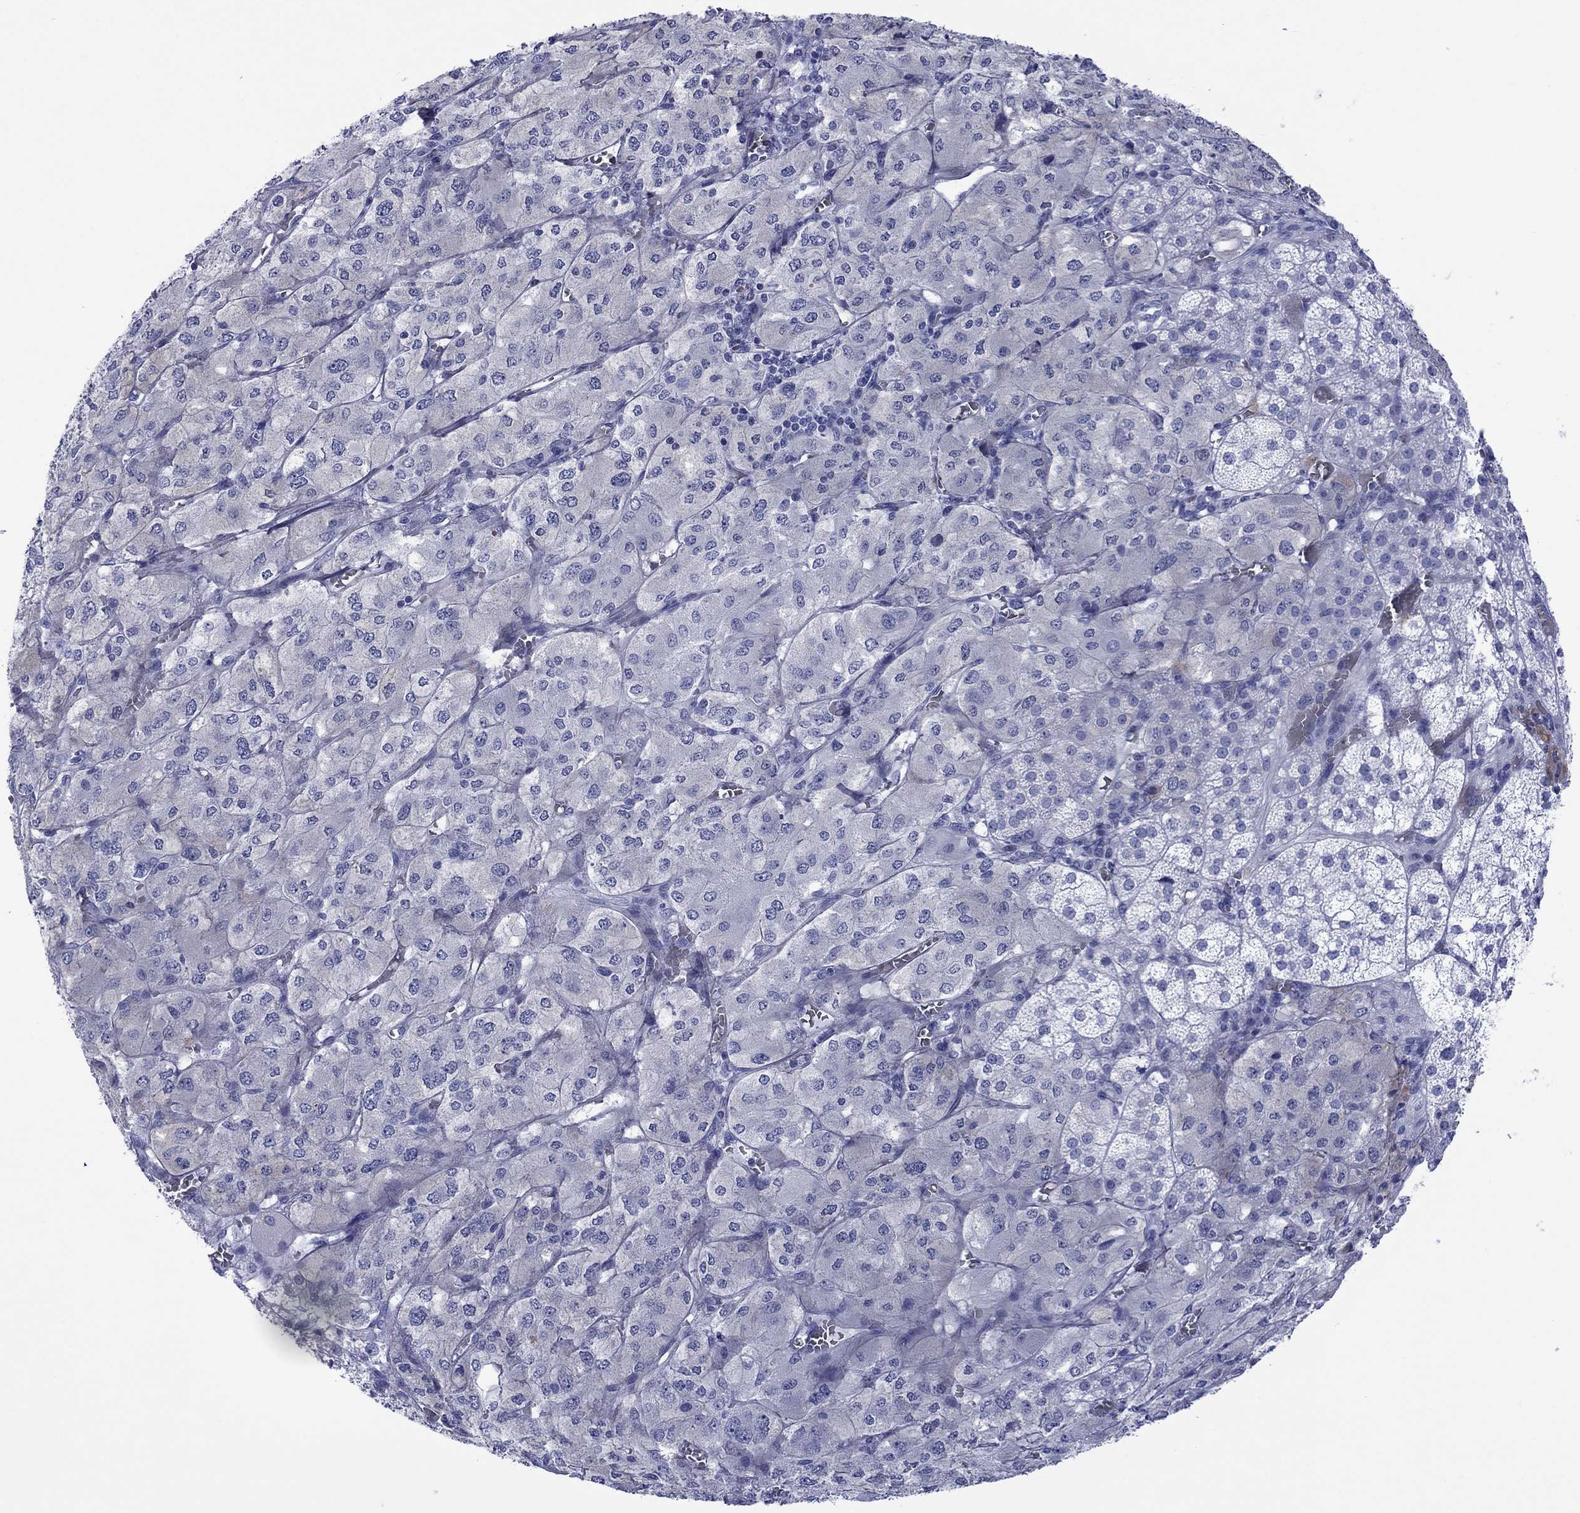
{"staining": {"intensity": "weak", "quantity": "<25%", "location": "cytoplasmic/membranous"}, "tissue": "adrenal gland", "cell_type": "Glandular cells", "image_type": "normal", "snomed": [{"axis": "morphology", "description": "Normal tissue, NOS"}, {"axis": "topography", "description": "Adrenal gland"}], "caption": "High magnification brightfield microscopy of normal adrenal gland stained with DAB (3,3'-diaminobenzidine) (brown) and counterstained with hematoxylin (blue): glandular cells show no significant positivity. The staining was performed using DAB (3,3'-diaminobenzidine) to visualize the protein expression in brown, while the nuclei were stained in blue with hematoxylin (Magnification: 20x).", "gene": "MLANA", "patient": {"sex": "female", "age": 60}}